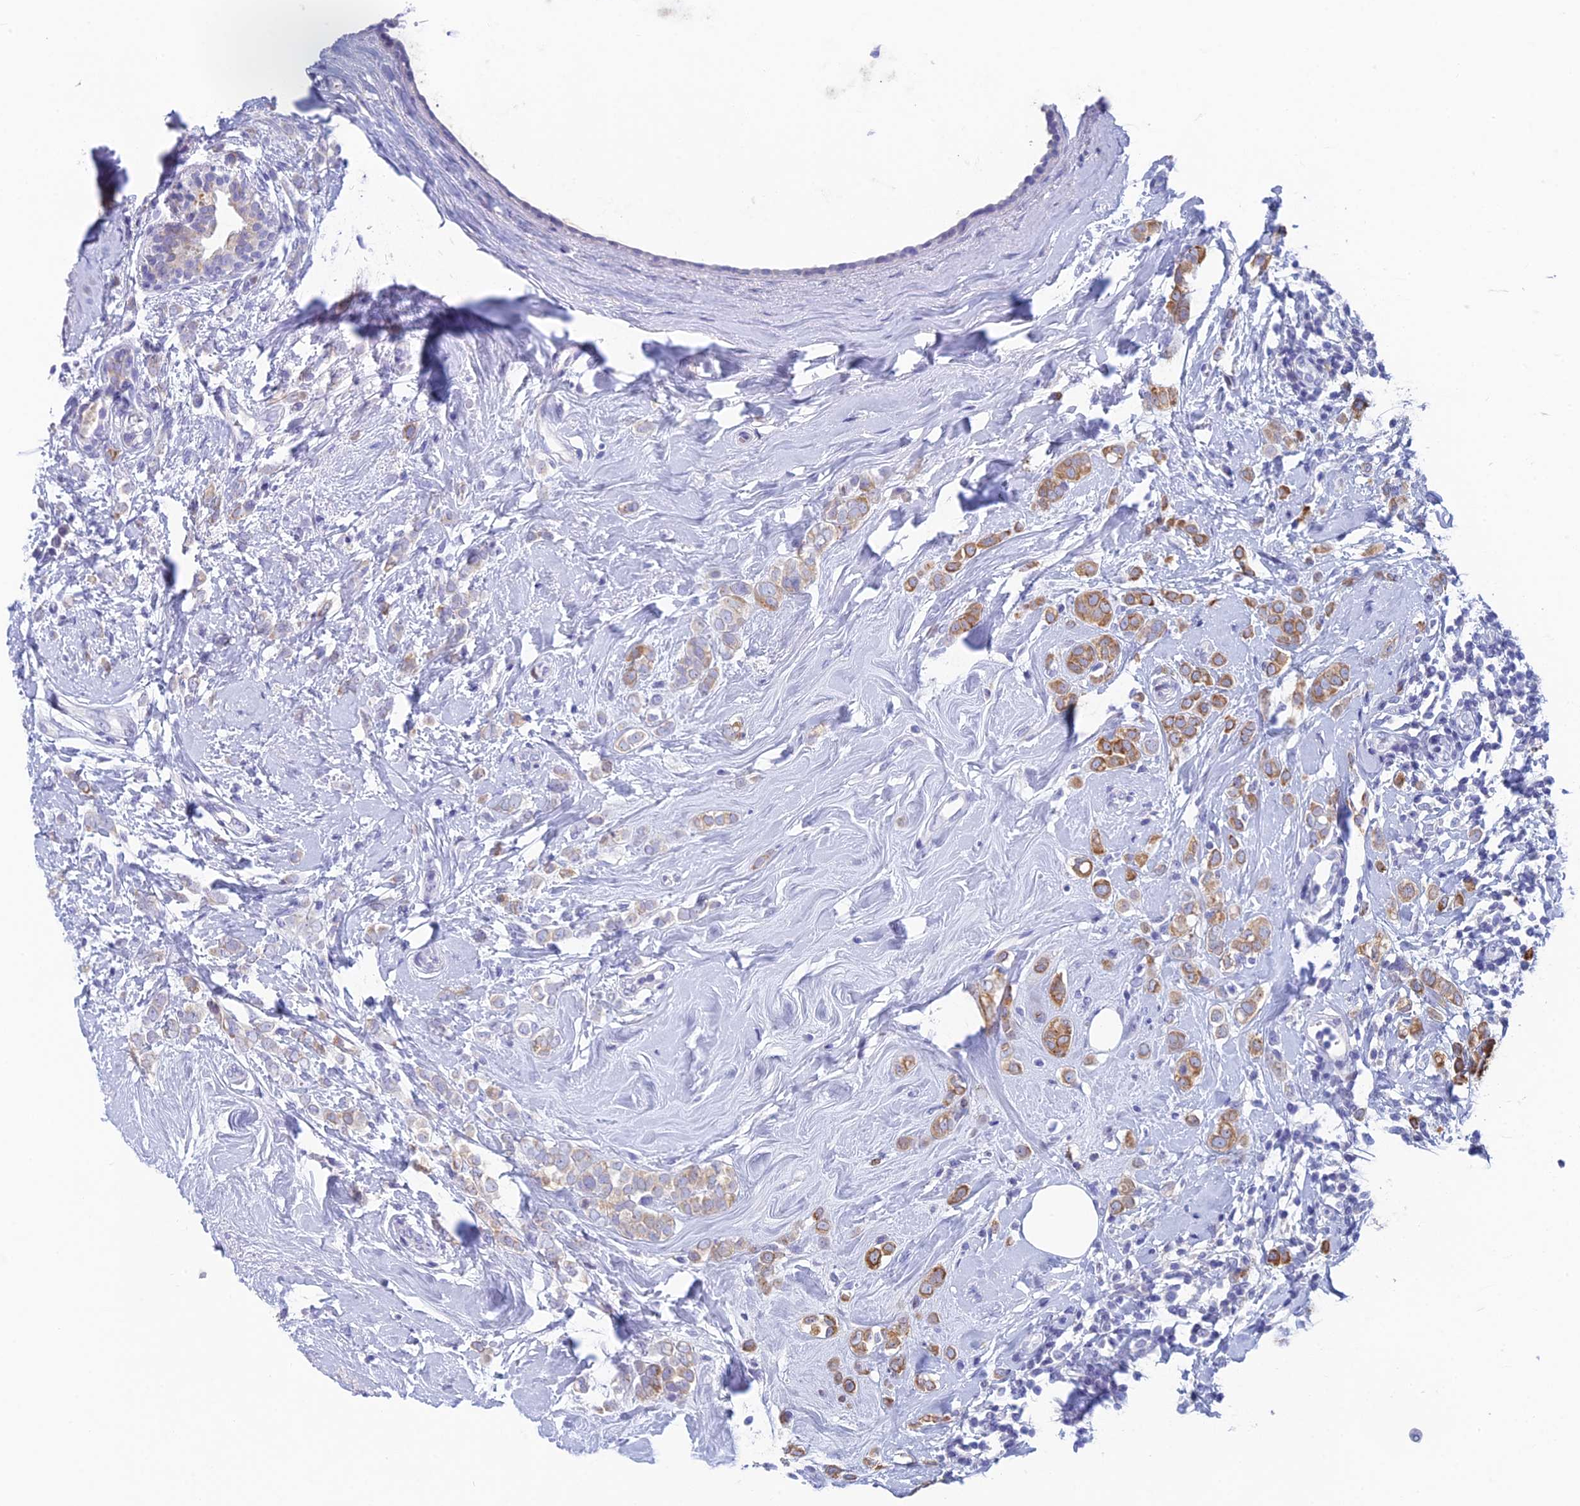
{"staining": {"intensity": "moderate", "quantity": ">75%", "location": "cytoplasmic/membranous"}, "tissue": "breast cancer", "cell_type": "Tumor cells", "image_type": "cancer", "snomed": [{"axis": "morphology", "description": "Lobular carcinoma"}, {"axis": "topography", "description": "Breast"}], "caption": "Breast cancer stained for a protein demonstrates moderate cytoplasmic/membranous positivity in tumor cells.", "gene": "REXO5", "patient": {"sex": "female", "age": 47}}